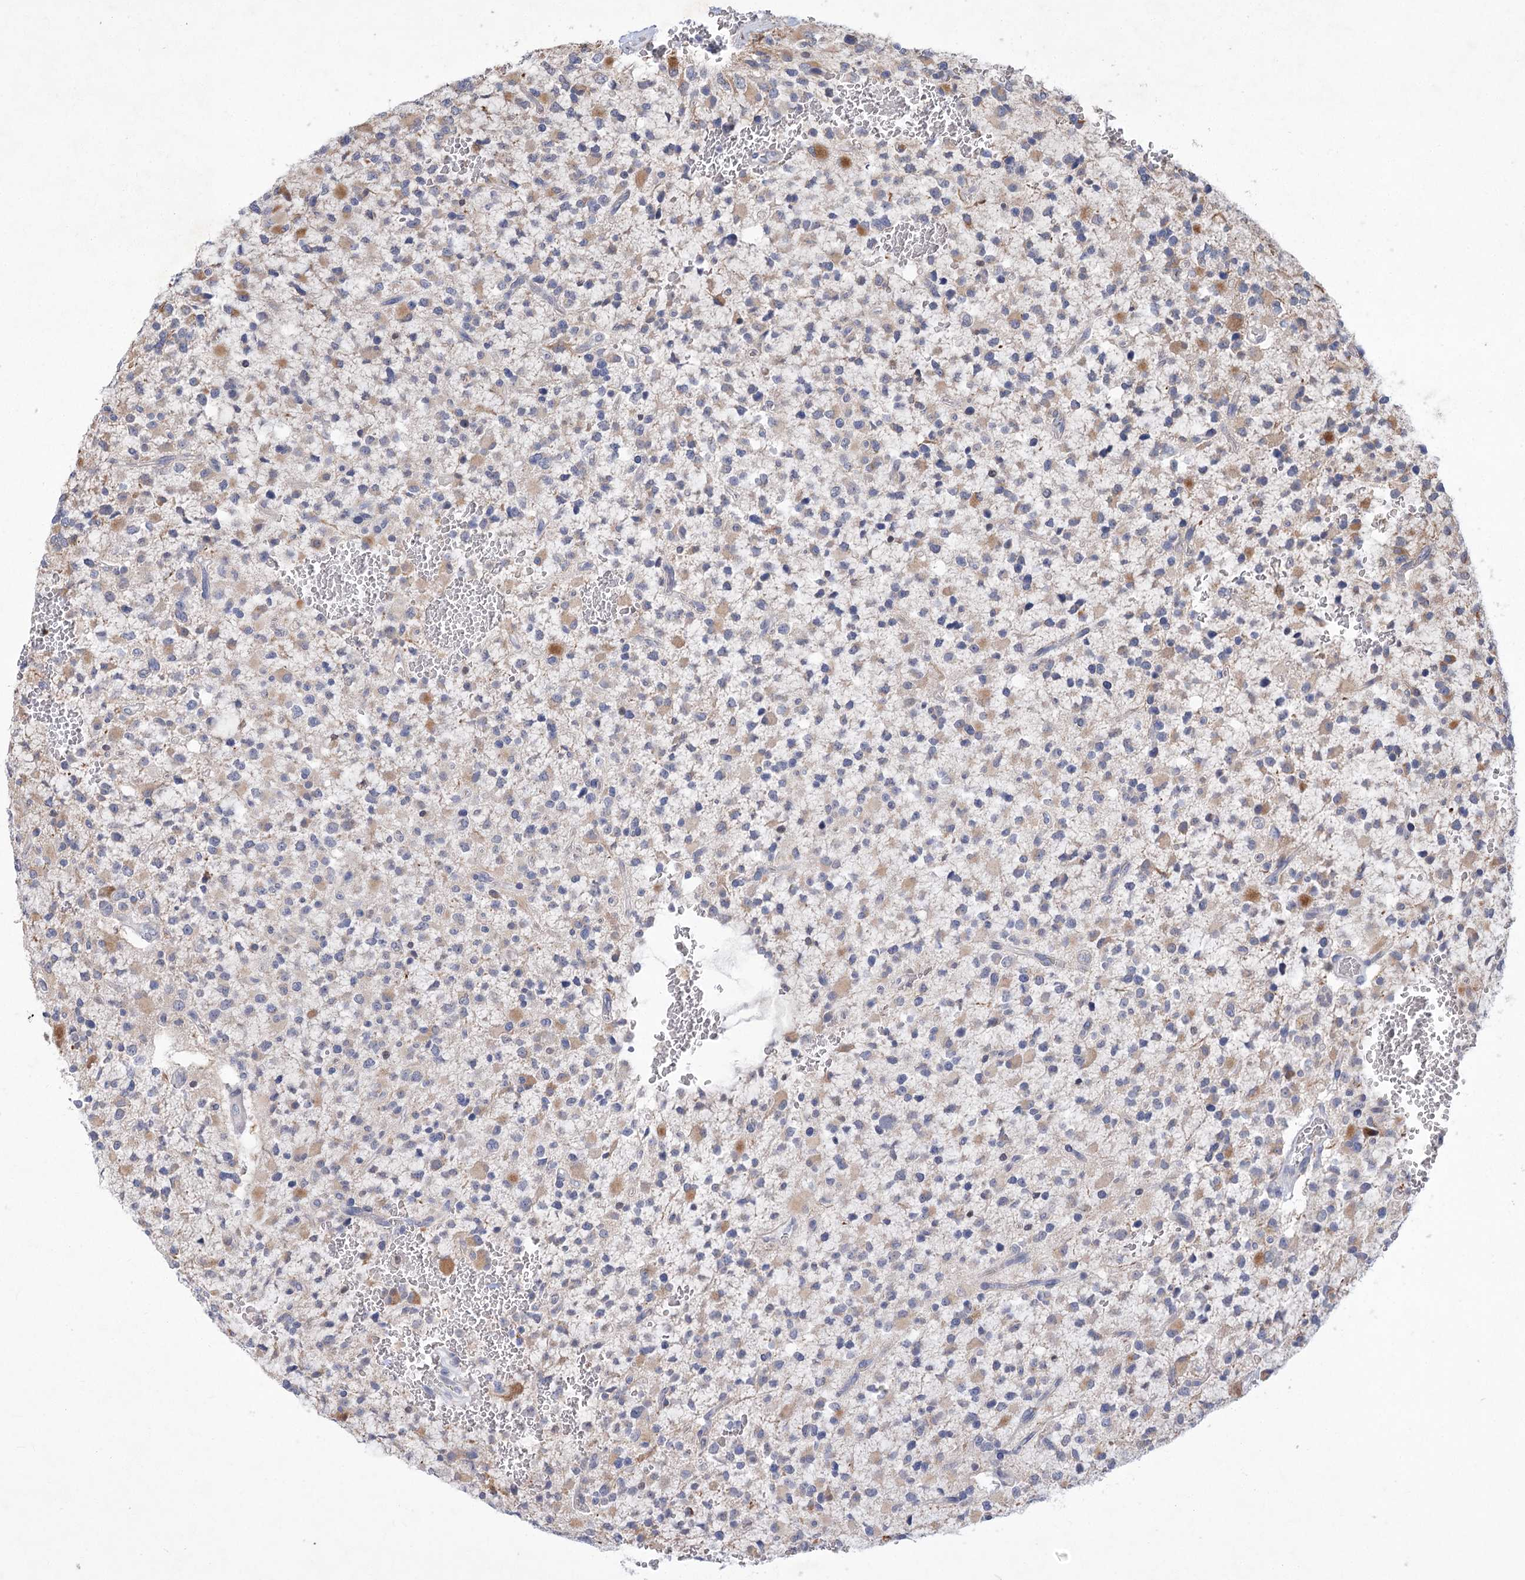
{"staining": {"intensity": "negative", "quantity": "none", "location": "none"}, "tissue": "glioma", "cell_type": "Tumor cells", "image_type": "cancer", "snomed": [{"axis": "morphology", "description": "Glioma, malignant, High grade"}, {"axis": "topography", "description": "Brain"}], "caption": "The photomicrograph demonstrates no significant staining in tumor cells of malignant high-grade glioma. Nuclei are stained in blue.", "gene": "GCNT4", "patient": {"sex": "male", "age": 34}}